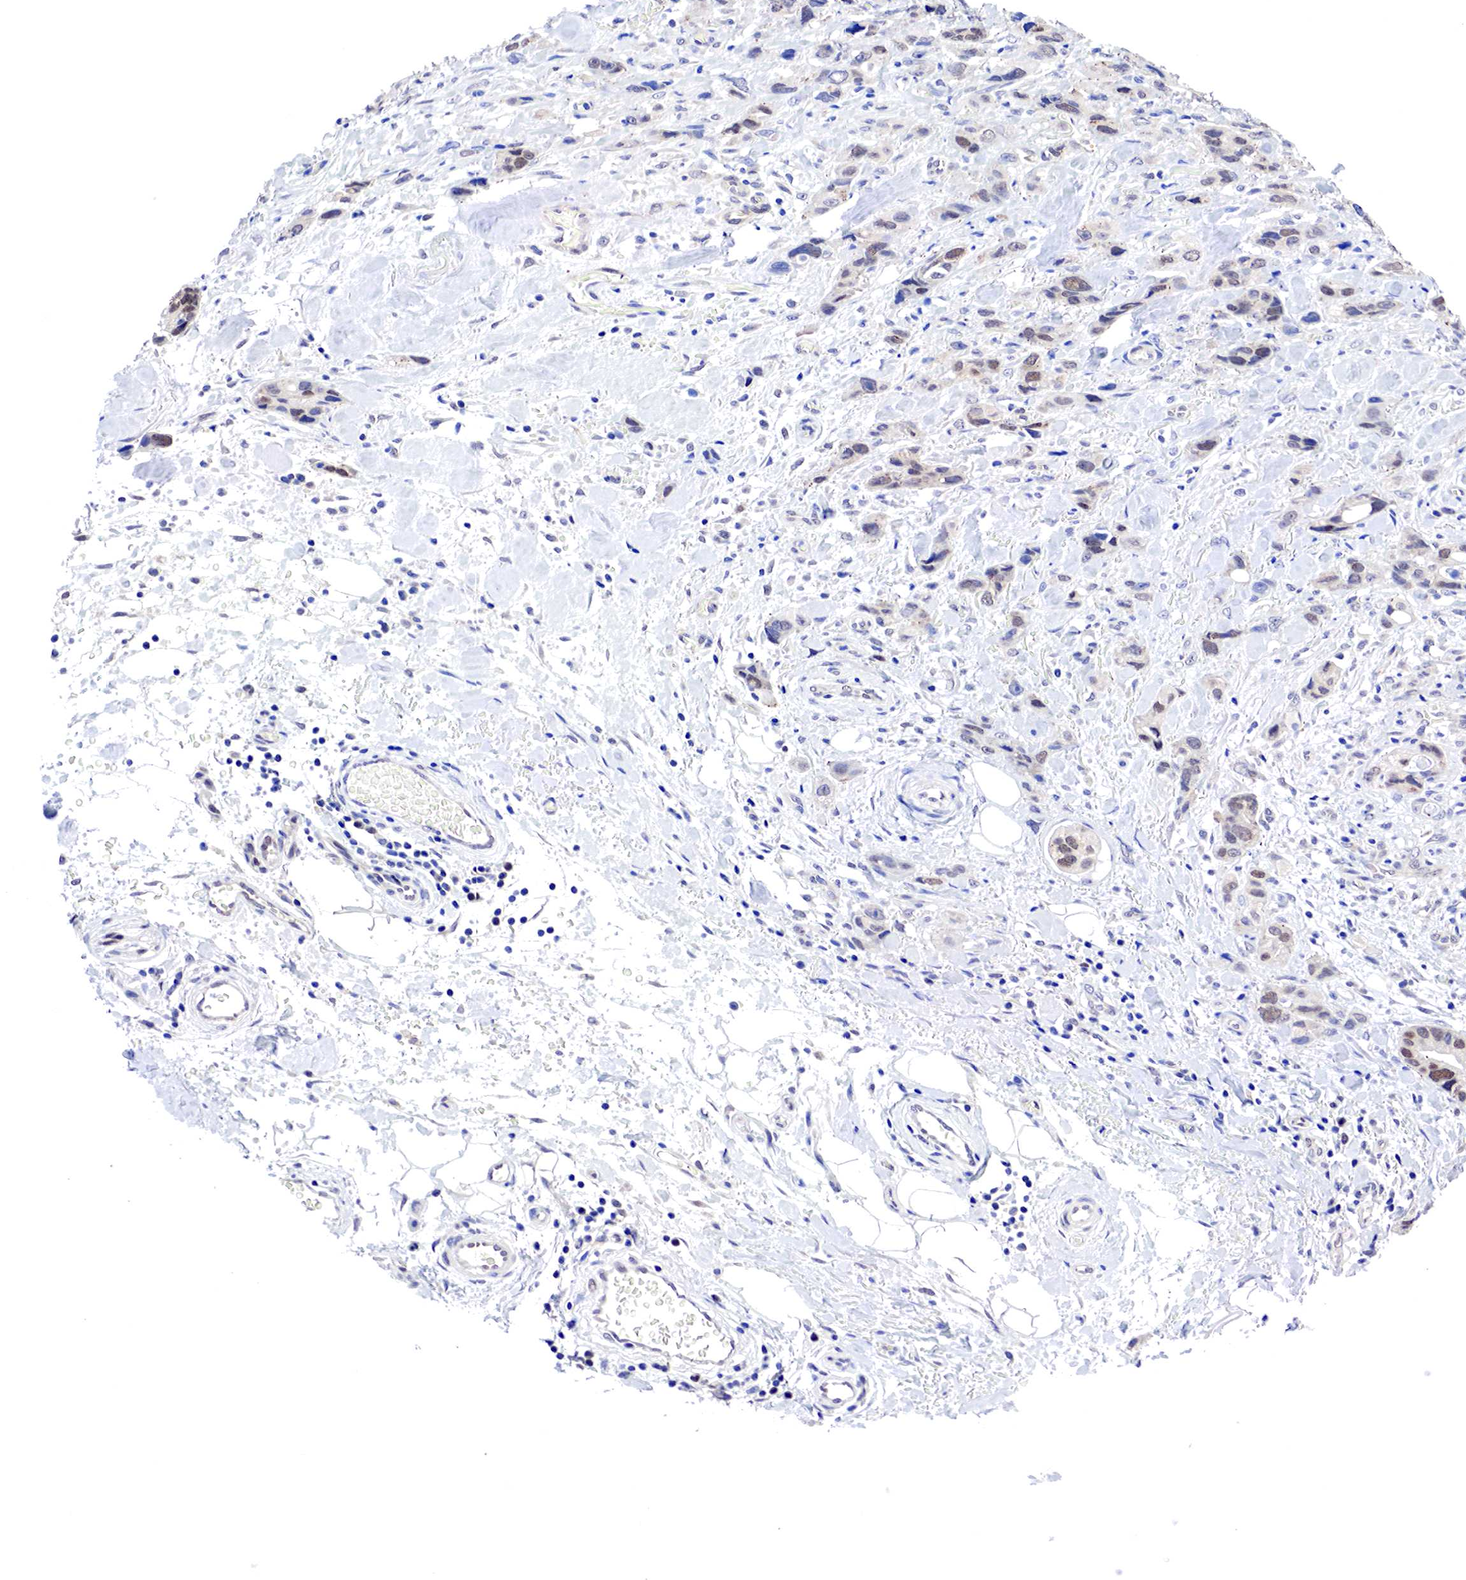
{"staining": {"intensity": "weak", "quantity": "25%-75%", "location": "cytoplasmic/membranous,nuclear"}, "tissue": "stomach cancer", "cell_type": "Tumor cells", "image_type": "cancer", "snomed": [{"axis": "morphology", "description": "Adenocarcinoma, NOS"}, {"axis": "topography", "description": "Stomach, upper"}], "caption": "A photomicrograph of human adenocarcinoma (stomach) stained for a protein shows weak cytoplasmic/membranous and nuclear brown staining in tumor cells.", "gene": "PABIR2", "patient": {"sex": "male", "age": 47}}